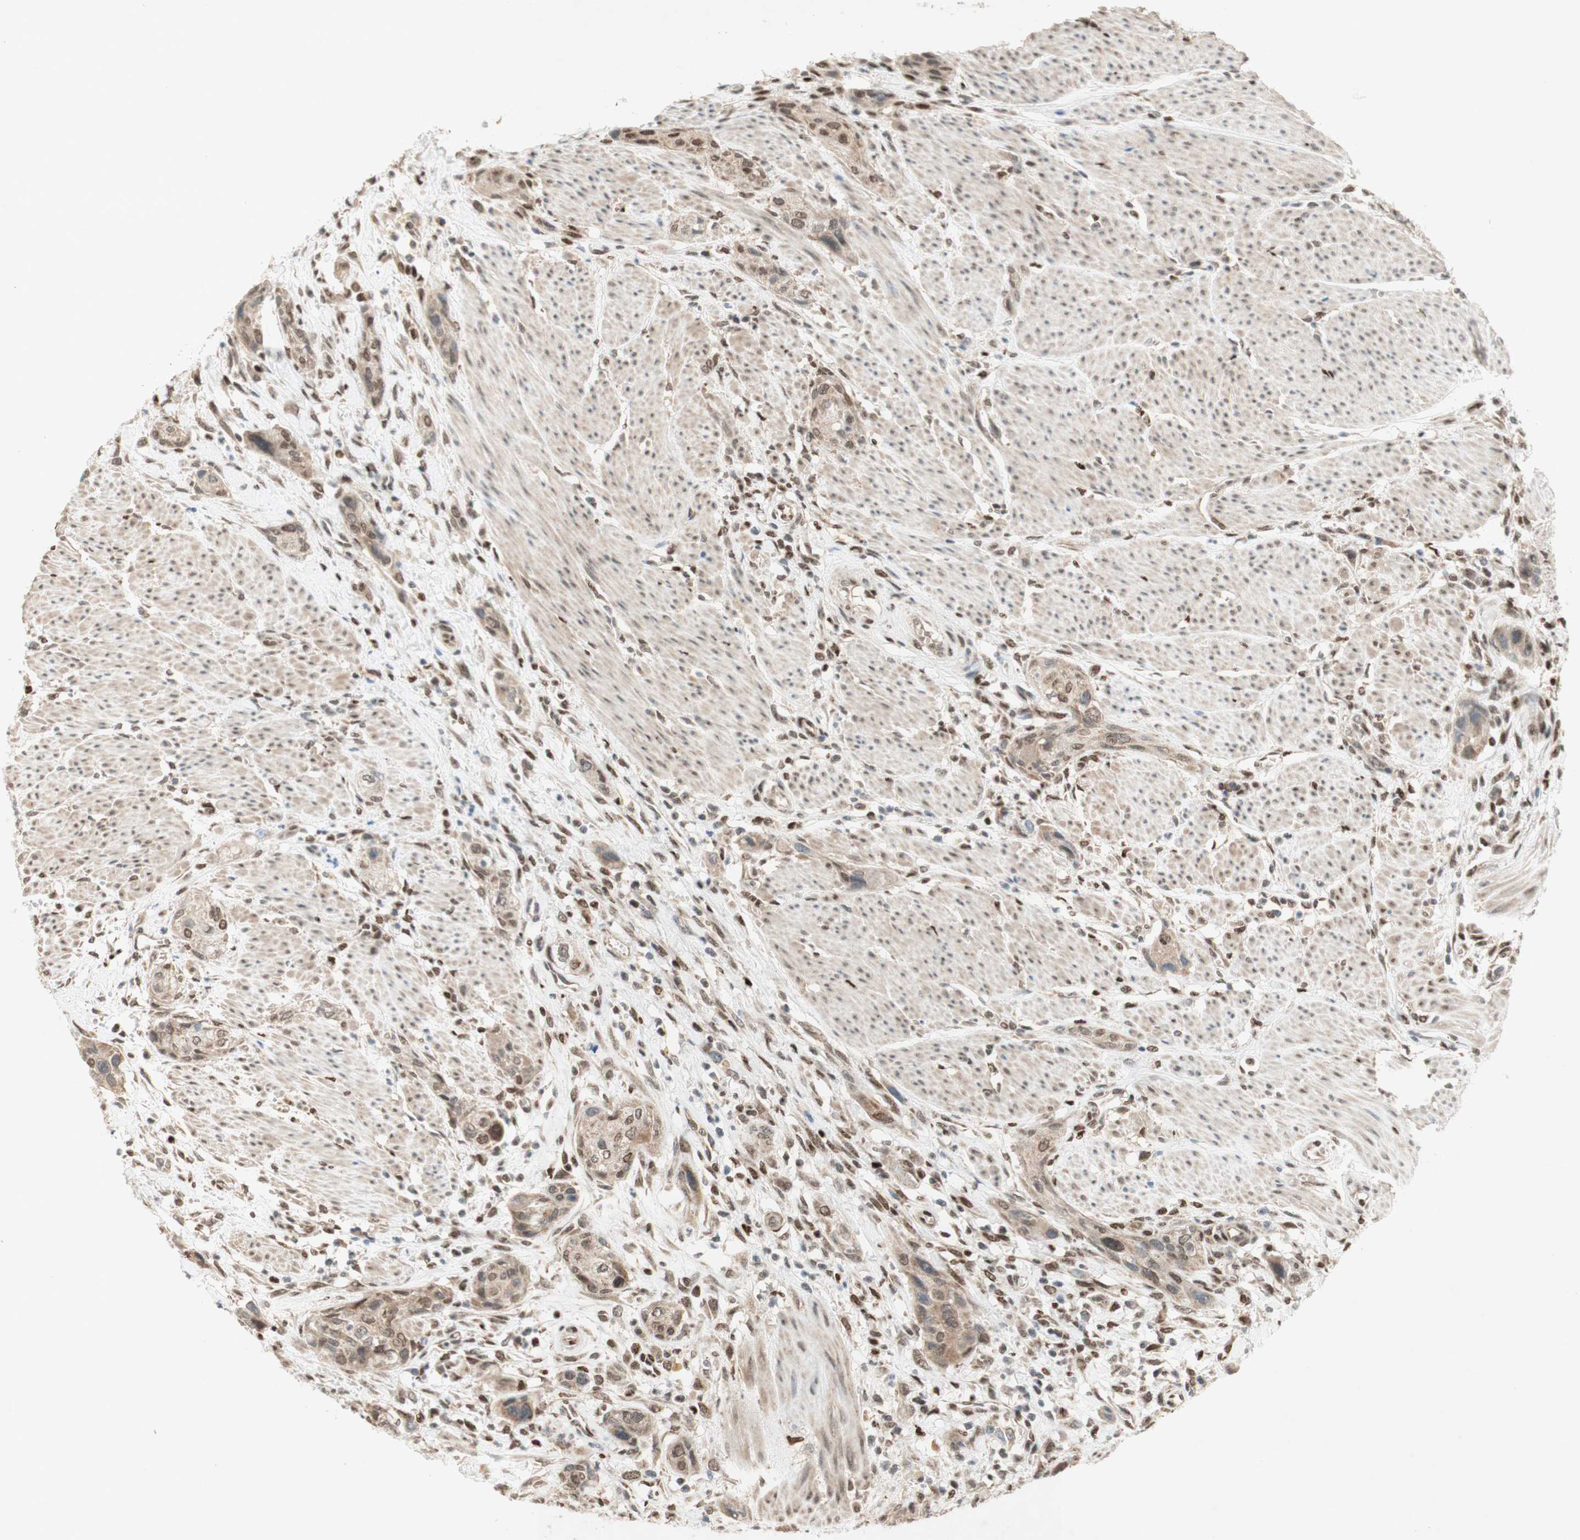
{"staining": {"intensity": "weak", "quantity": "25%-75%", "location": "cytoplasmic/membranous,nuclear"}, "tissue": "urothelial cancer", "cell_type": "Tumor cells", "image_type": "cancer", "snomed": [{"axis": "morphology", "description": "Urothelial carcinoma, High grade"}, {"axis": "topography", "description": "Urinary bladder"}], "caption": "Immunohistochemical staining of human urothelial cancer shows low levels of weak cytoplasmic/membranous and nuclear staining in about 25%-75% of tumor cells. (IHC, brightfield microscopy, high magnification).", "gene": "DNMT3A", "patient": {"sex": "male", "age": 35}}